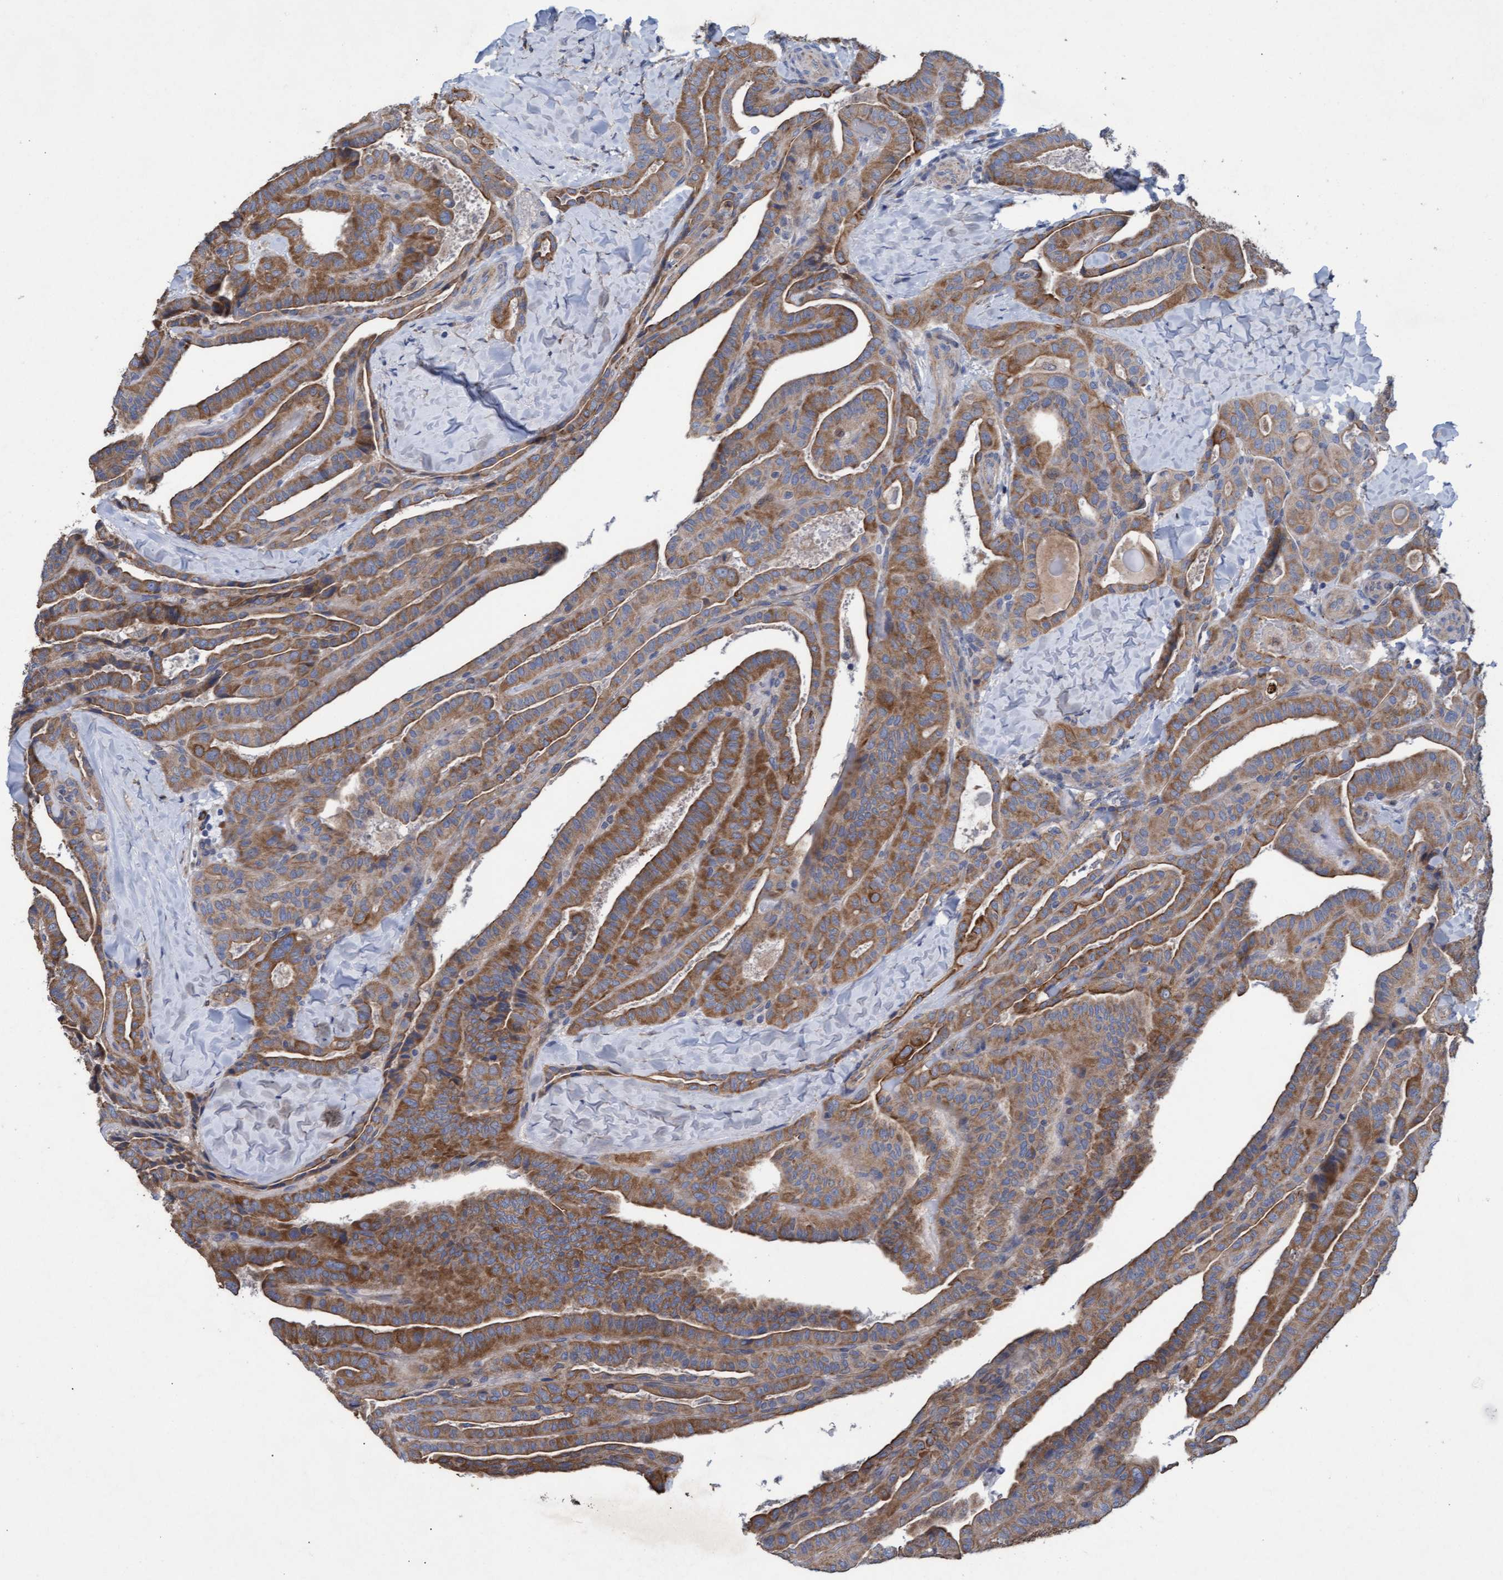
{"staining": {"intensity": "strong", "quantity": ">75%", "location": "cytoplasmic/membranous"}, "tissue": "thyroid cancer", "cell_type": "Tumor cells", "image_type": "cancer", "snomed": [{"axis": "morphology", "description": "Papillary adenocarcinoma, NOS"}, {"axis": "topography", "description": "Thyroid gland"}], "caption": "Immunohistochemical staining of thyroid cancer reveals high levels of strong cytoplasmic/membranous protein positivity in about >75% of tumor cells.", "gene": "MRPL38", "patient": {"sex": "male", "age": 77}}